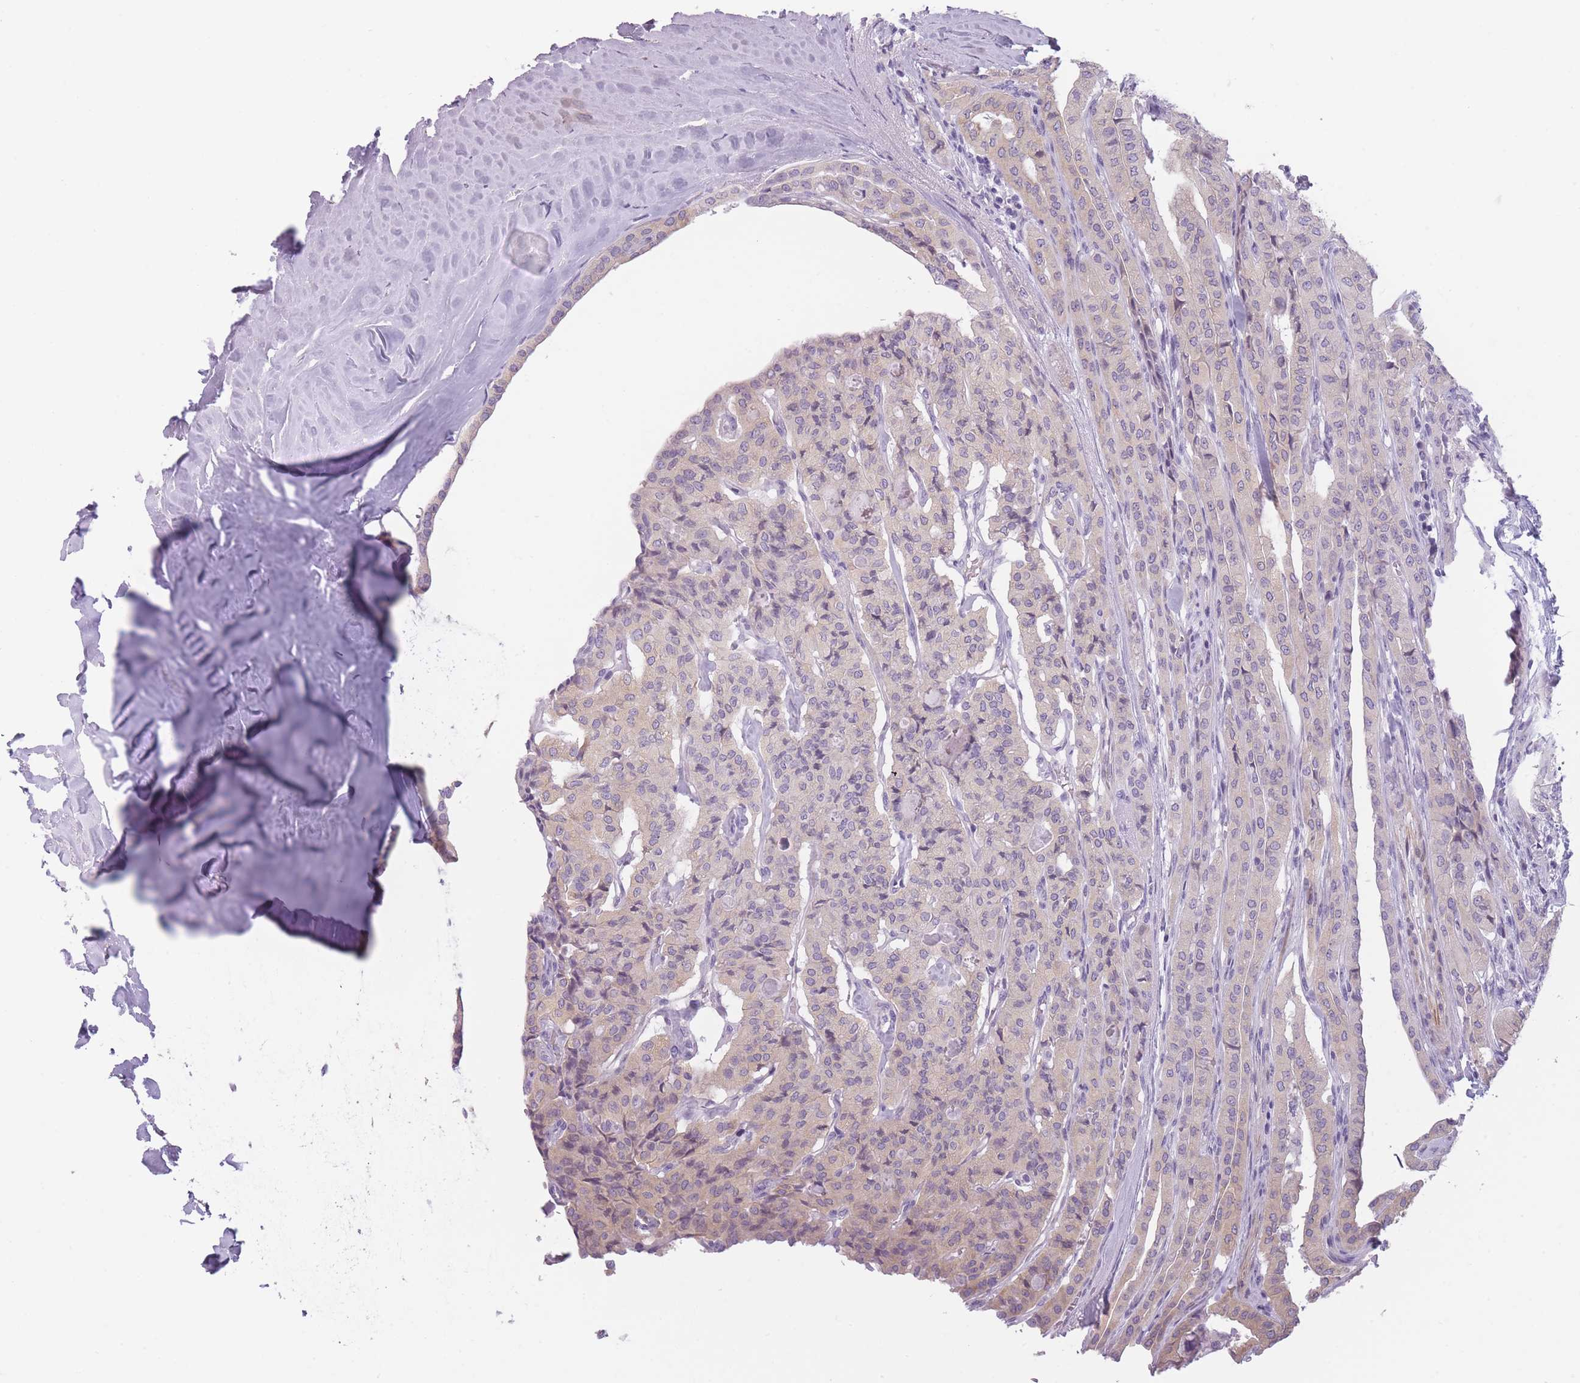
{"staining": {"intensity": "negative", "quantity": "none", "location": "none"}, "tissue": "thyroid cancer", "cell_type": "Tumor cells", "image_type": "cancer", "snomed": [{"axis": "morphology", "description": "Papillary adenocarcinoma, NOS"}, {"axis": "topography", "description": "Thyroid gland"}], "caption": "This is an immunohistochemistry (IHC) photomicrograph of papillary adenocarcinoma (thyroid). There is no staining in tumor cells.", "gene": "TMEM236", "patient": {"sex": "female", "age": 59}}